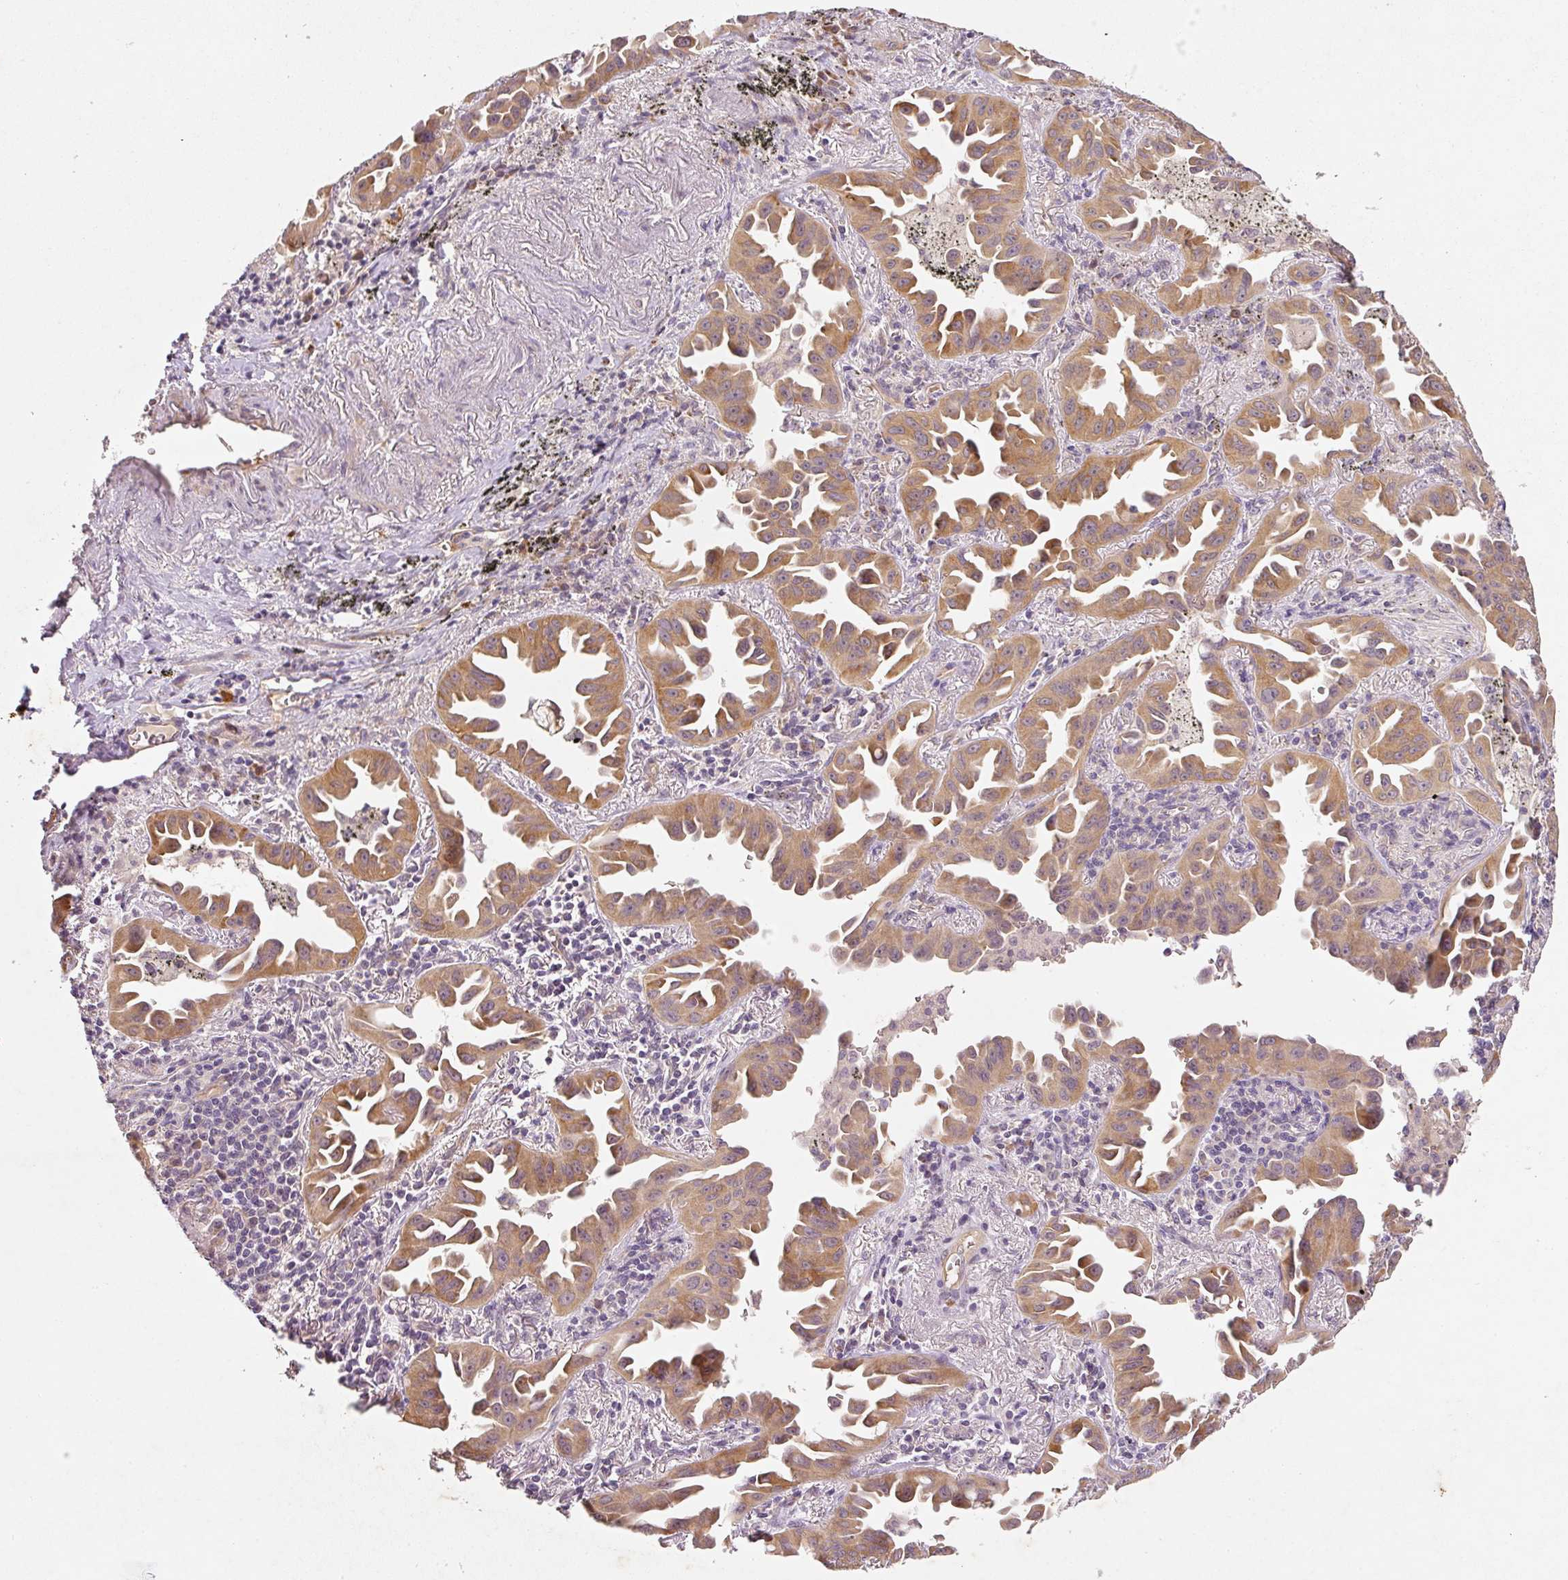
{"staining": {"intensity": "moderate", "quantity": ">75%", "location": "cytoplasmic/membranous"}, "tissue": "lung cancer", "cell_type": "Tumor cells", "image_type": "cancer", "snomed": [{"axis": "morphology", "description": "Adenocarcinoma, NOS"}, {"axis": "topography", "description": "Lung"}], "caption": "A brown stain shows moderate cytoplasmic/membranous positivity of a protein in adenocarcinoma (lung) tumor cells. (IHC, brightfield microscopy, high magnification).", "gene": "RGL2", "patient": {"sex": "male", "age": 68}}